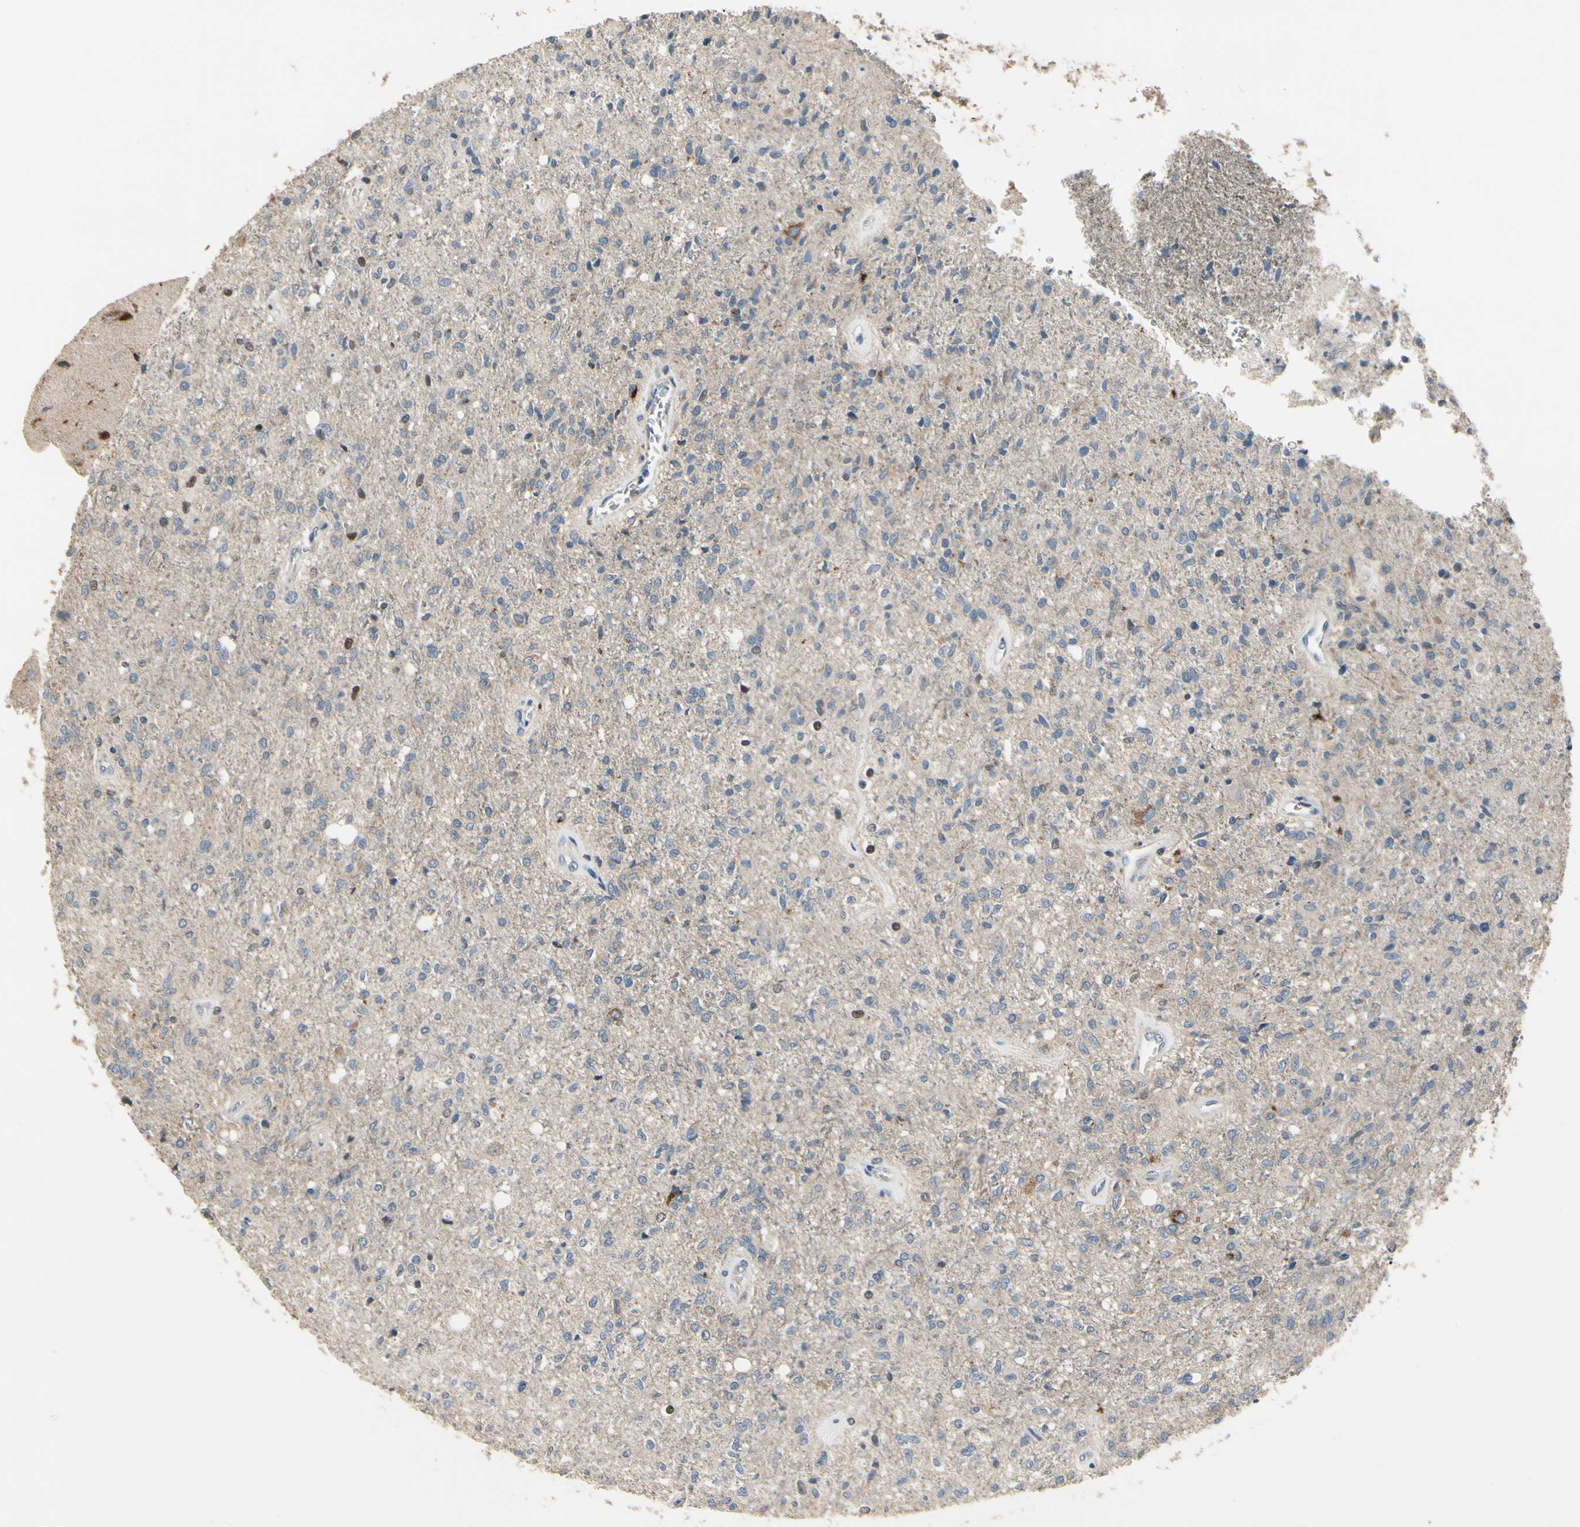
{"staining": {"intensity": "moderate", "quantity": "<25%", "location": "nuclear"}, "tissue": "glioma", "cell_type": "Tumor cells", "image_type": "cancer", "snomed": [{"axis": "morphology", "description": "Normal tissue, NOS"}, {"axis": "morphology", "description": "Glioma, malignant, High grade"}, {"axis": "topography", "description": "Cerebral cortex"}], "caption": "Protein analysis of malignant glioma (high-grade) tissue reveals moderate nuclear positivity in about <25% of tumor cells.", "gene": "CGREF1", "patient": {"sex": "male", "age": 77}}